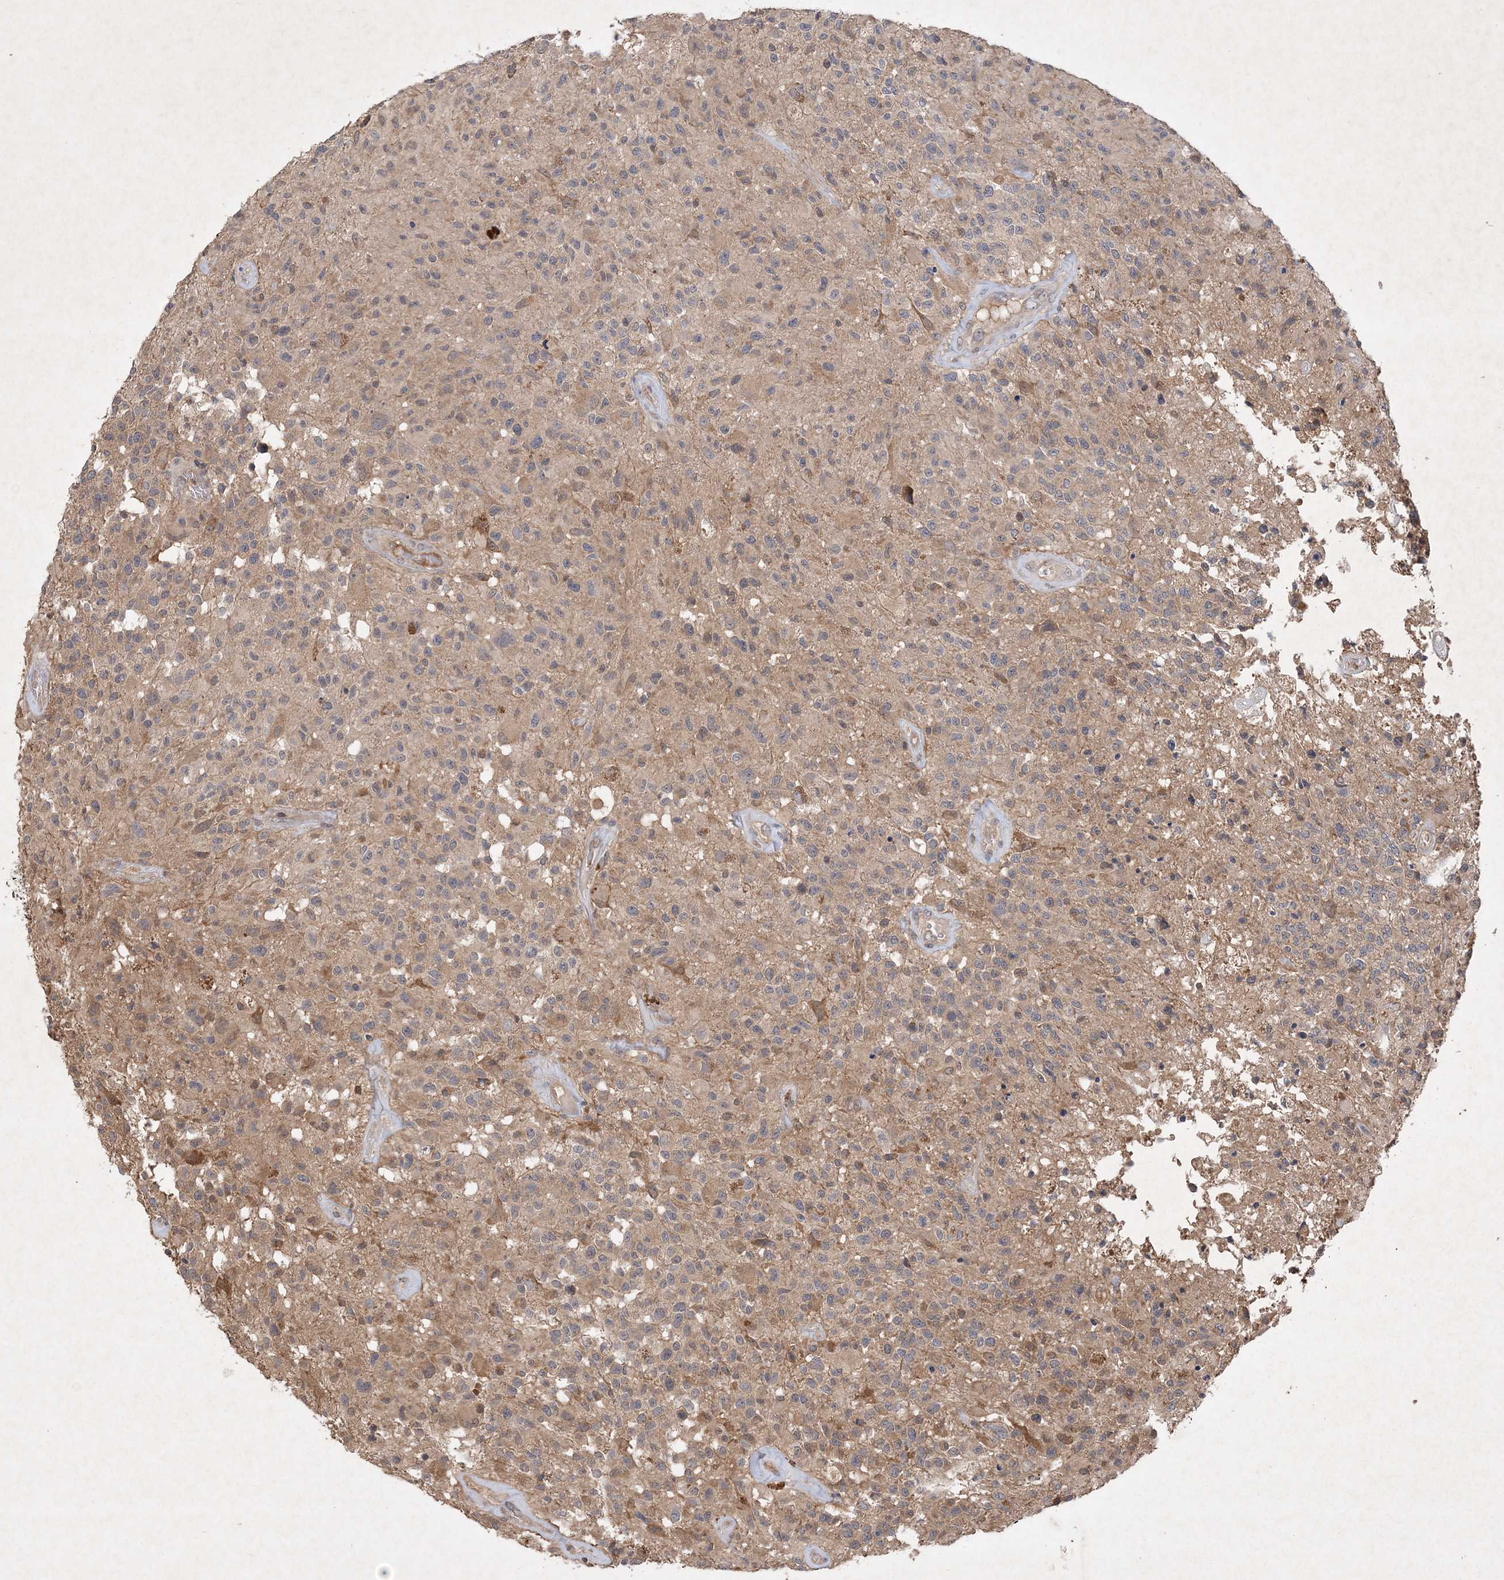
{"staining": {"intensity": "moderate", "quantity": "<25%", "location": "cytoplasmic/membranous"}, "tissue": "glioma", "cell_type": "Tumor cells", "image_type": "cancer", "snomed": [{"axis": "morphology", "description": "Glioma, malignant, High grade"}, {"axis": "morphology", "description": "Glioblastoma, NOS"}, {"axis": "topography", "description": "Brain"}], "caption": "DAB immunohistochemical staining of human glioma displays moderate cytoplasmic/membranous protein staining in approximately <25% of tumor cells.", "gene": "AKR7A2", "patient": {"sex": "male", "age": 60}}